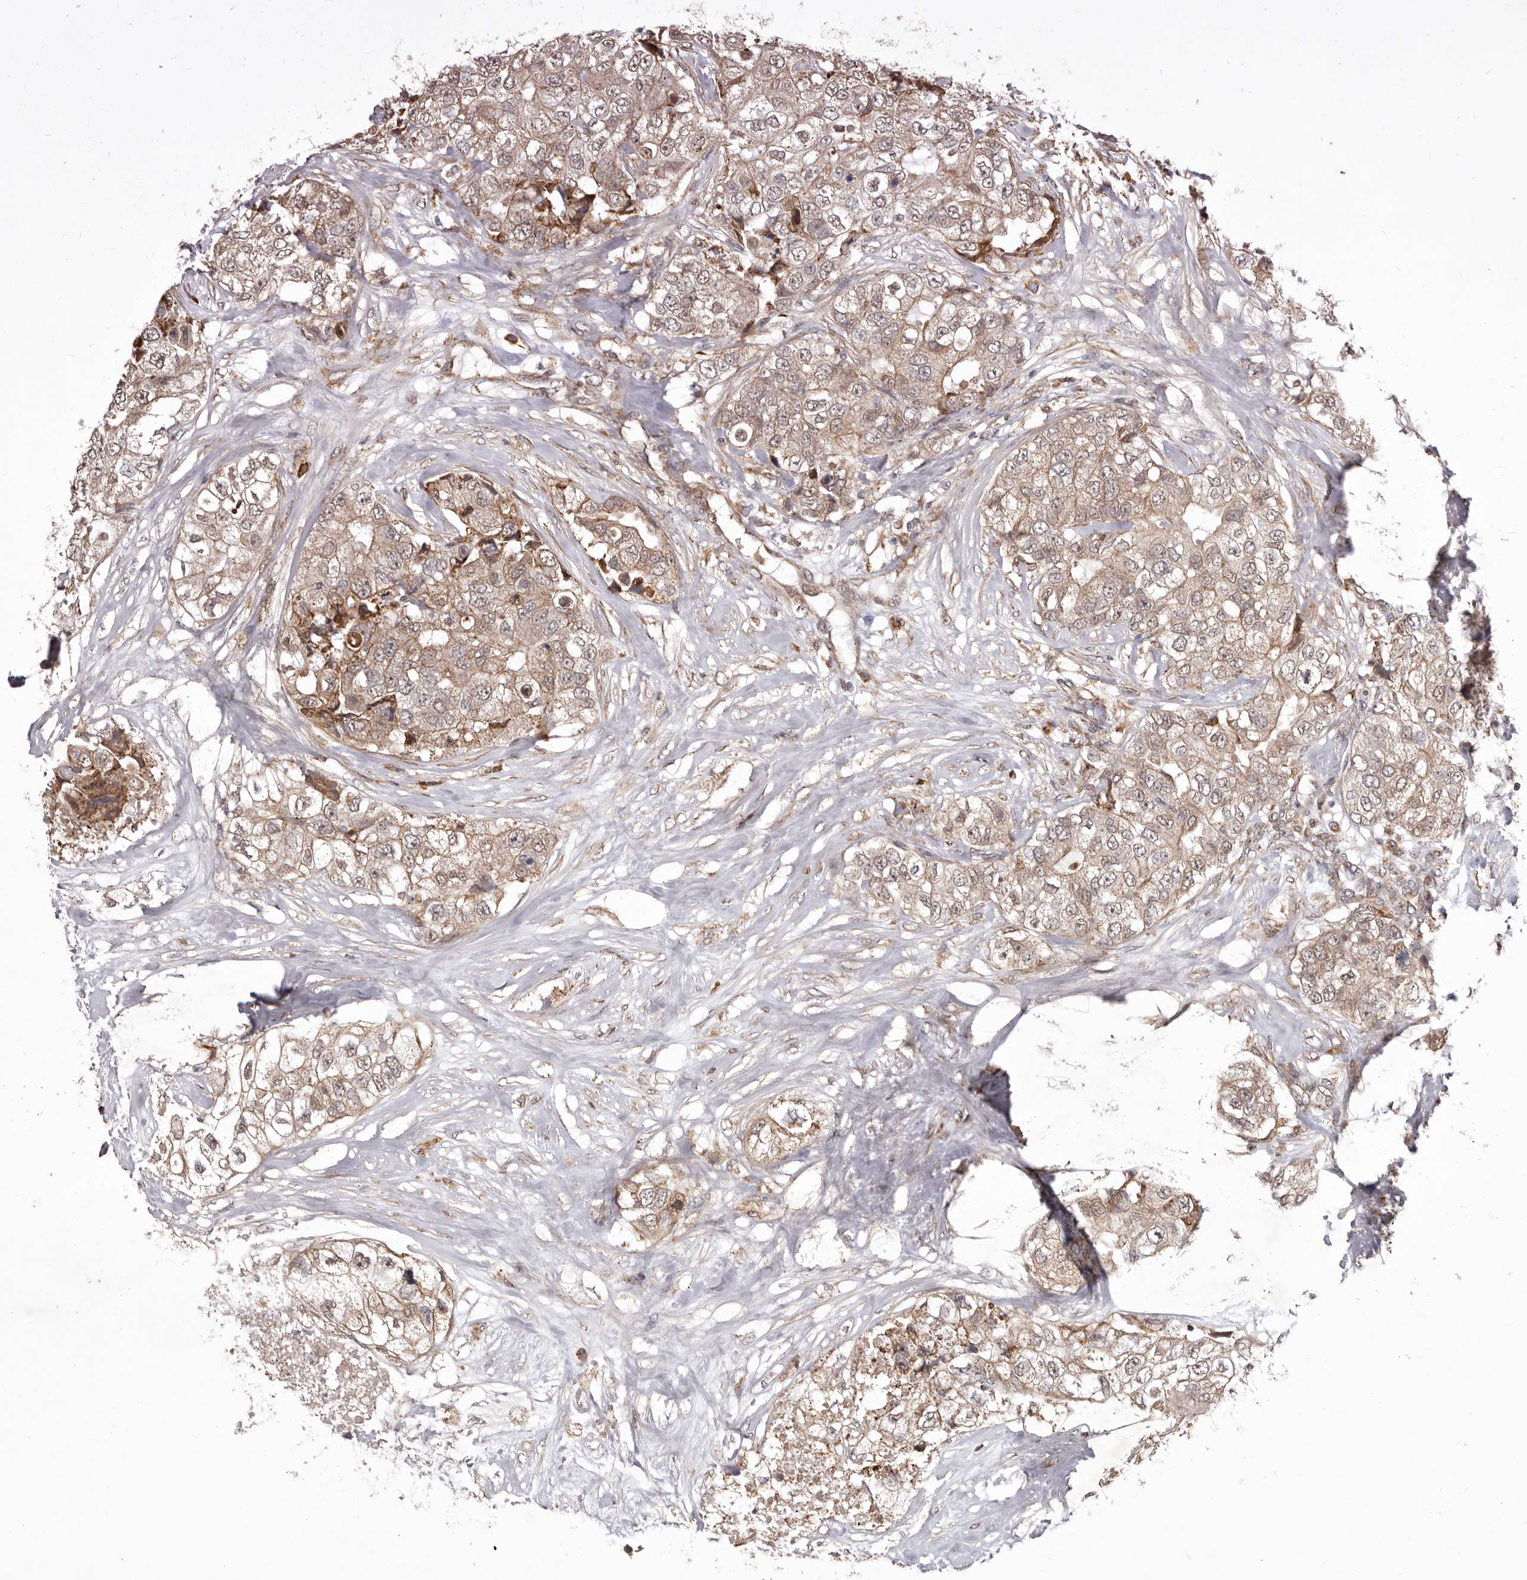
{"staining": {"intensity": "weak", "quantity": ">75%", "location": "cytoplasmic/membranous"}, "tissue": "breast cancer", "cell_type": "Tumor cells", "image_type": "cancer", "snomed": [{"axis": "morphology", "description": "Duct carcinoma"}, {"axis": "topography", "description": "Breast"}], "caption": "A low amount of weak cytoplasmic/membranous positivity is appreciated in approximately >75% of tumor cells in breast cancer (infiltrating ductal carcinoma) tissue.", "gene": "RRM2B", "patient": {"sex": "female", "age": 62}}